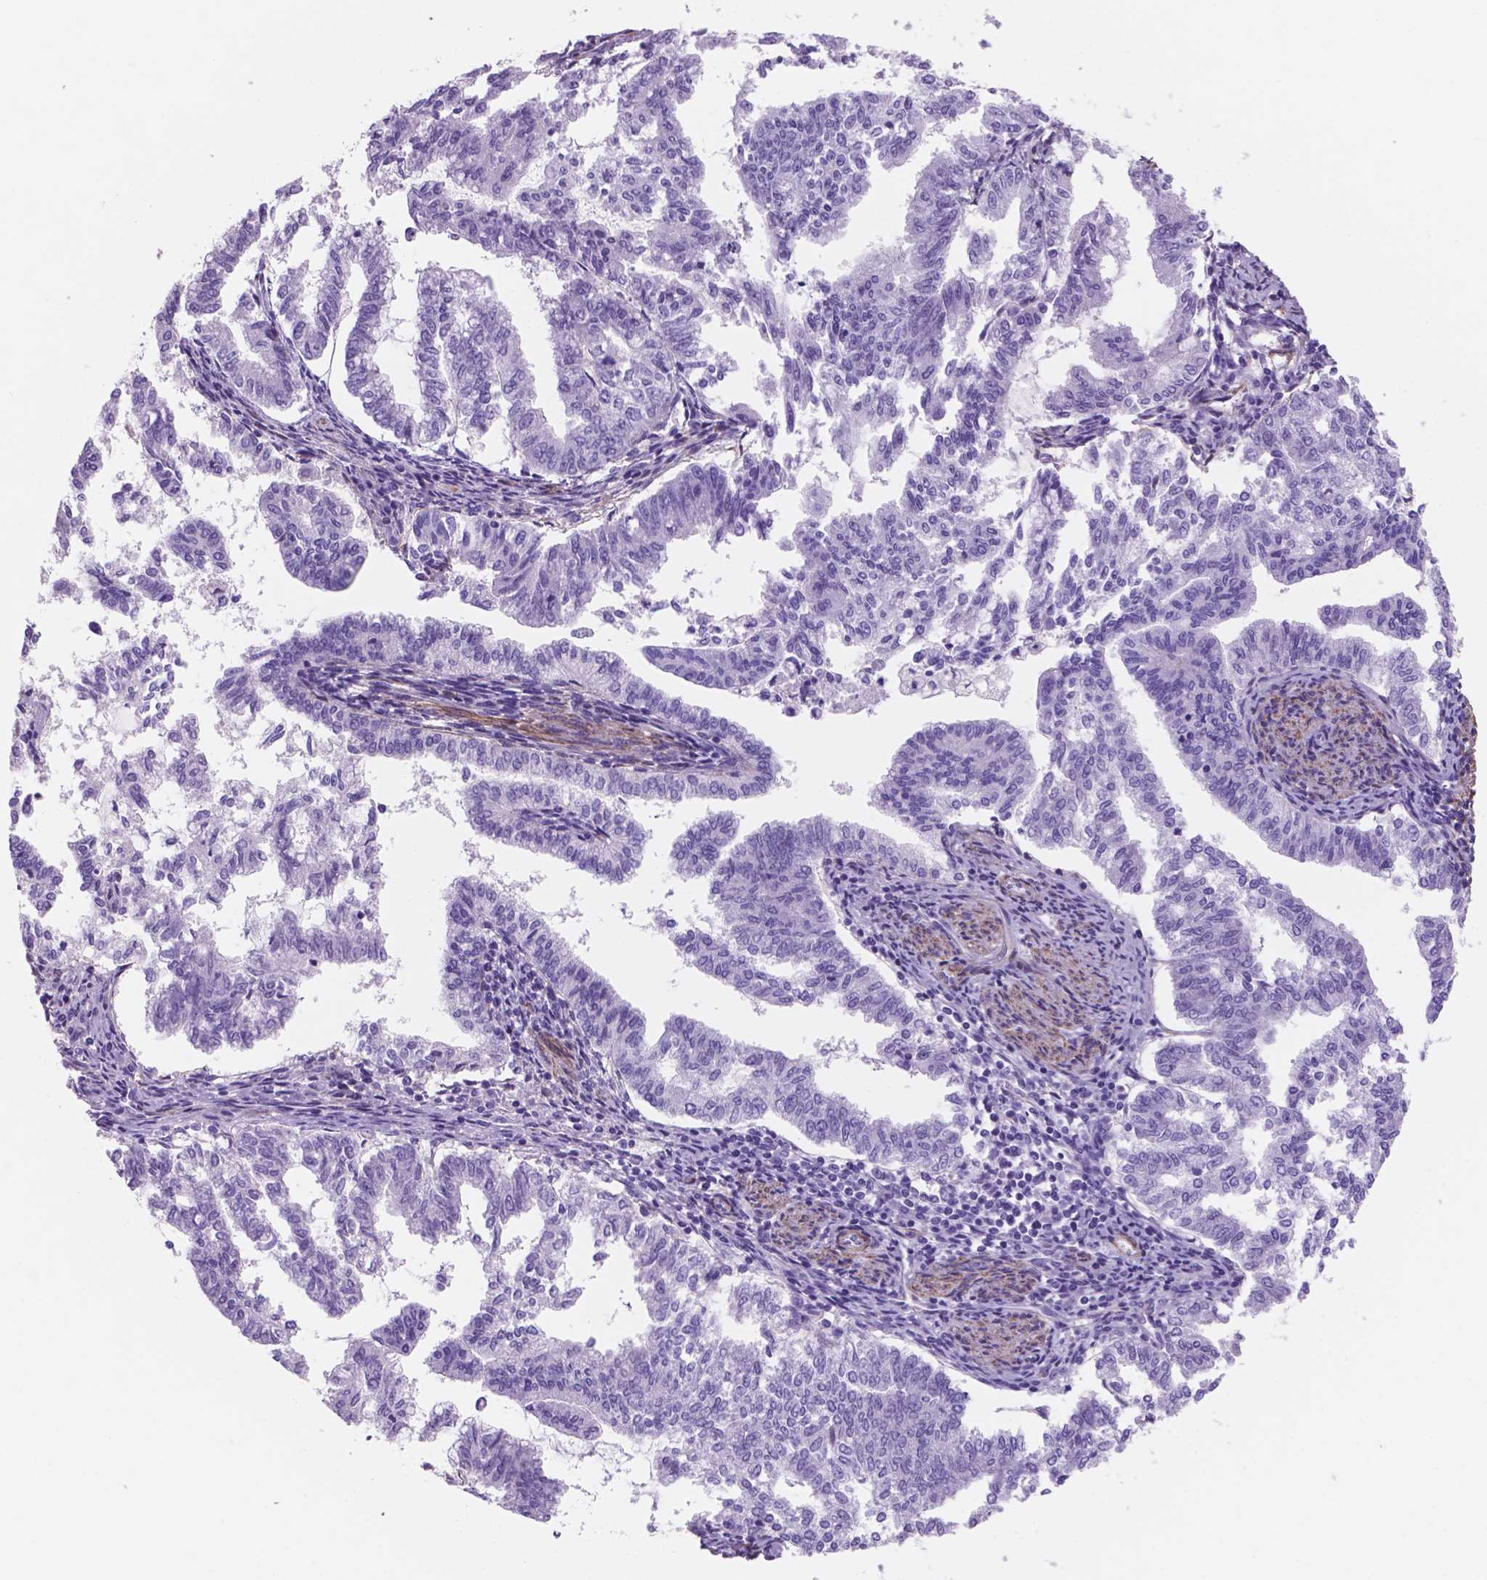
{"staining": {"intensity": "negative", "quantity": "none", "location": "none"}, "tissue": "endometrial cancer", "cell_type": "Tumor cells", "image_type": "cancer", "snomed": [{"axis": "morphology", "description": "Adenocarcinoma, NOS"}, {"axis": "topography", "description": "Endometrium"}], "caption": "Endometrial cancer was stained to show a protein in brown. There is no significant staining in tumor cells.", "gene": "TOR2A", "patient": {"sex": "female", "age": 79}}